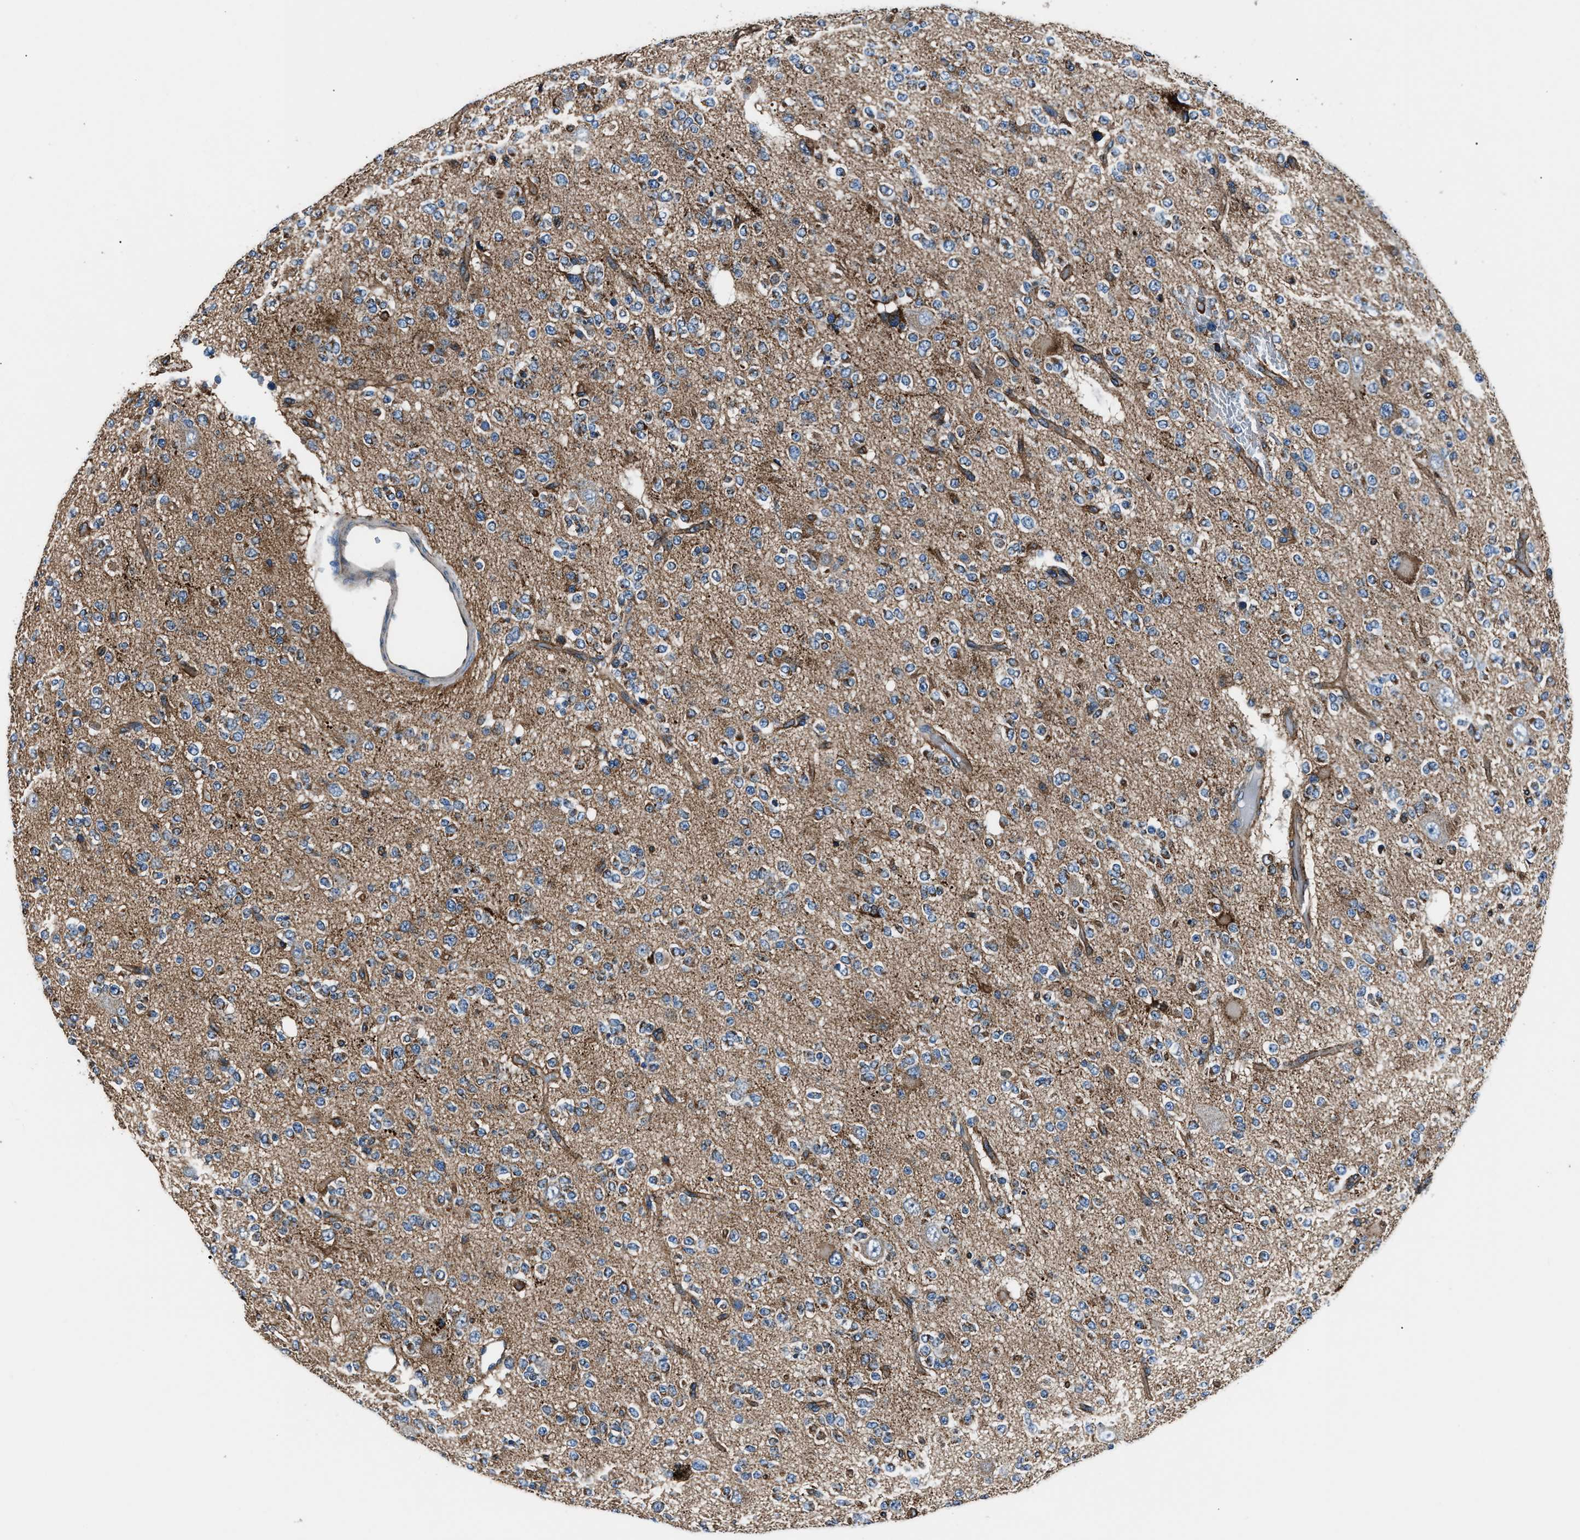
{"staining": {"intensity": "moderate", "quantity": "<25%", "location": "cytoplasmic/membranous"}, "tissue": "glioma", "cell_type": "Tumor cells", "image_type": "cancer", "snomed": [{"axis": "morphology", "description": "Glioma, malignant, Low grade"}, {"axis": "topography", "description": "Brain"}], "caption": "DAB immunohistochemical staining of malignant low-grade glioma exhibits moderate cytoplasmic/membranous protein positivity in about <25% of tumor cells. Nuclei are stained in blue.", "gene": "GGCT", "patient": {"sex": "male", "age": 38}}